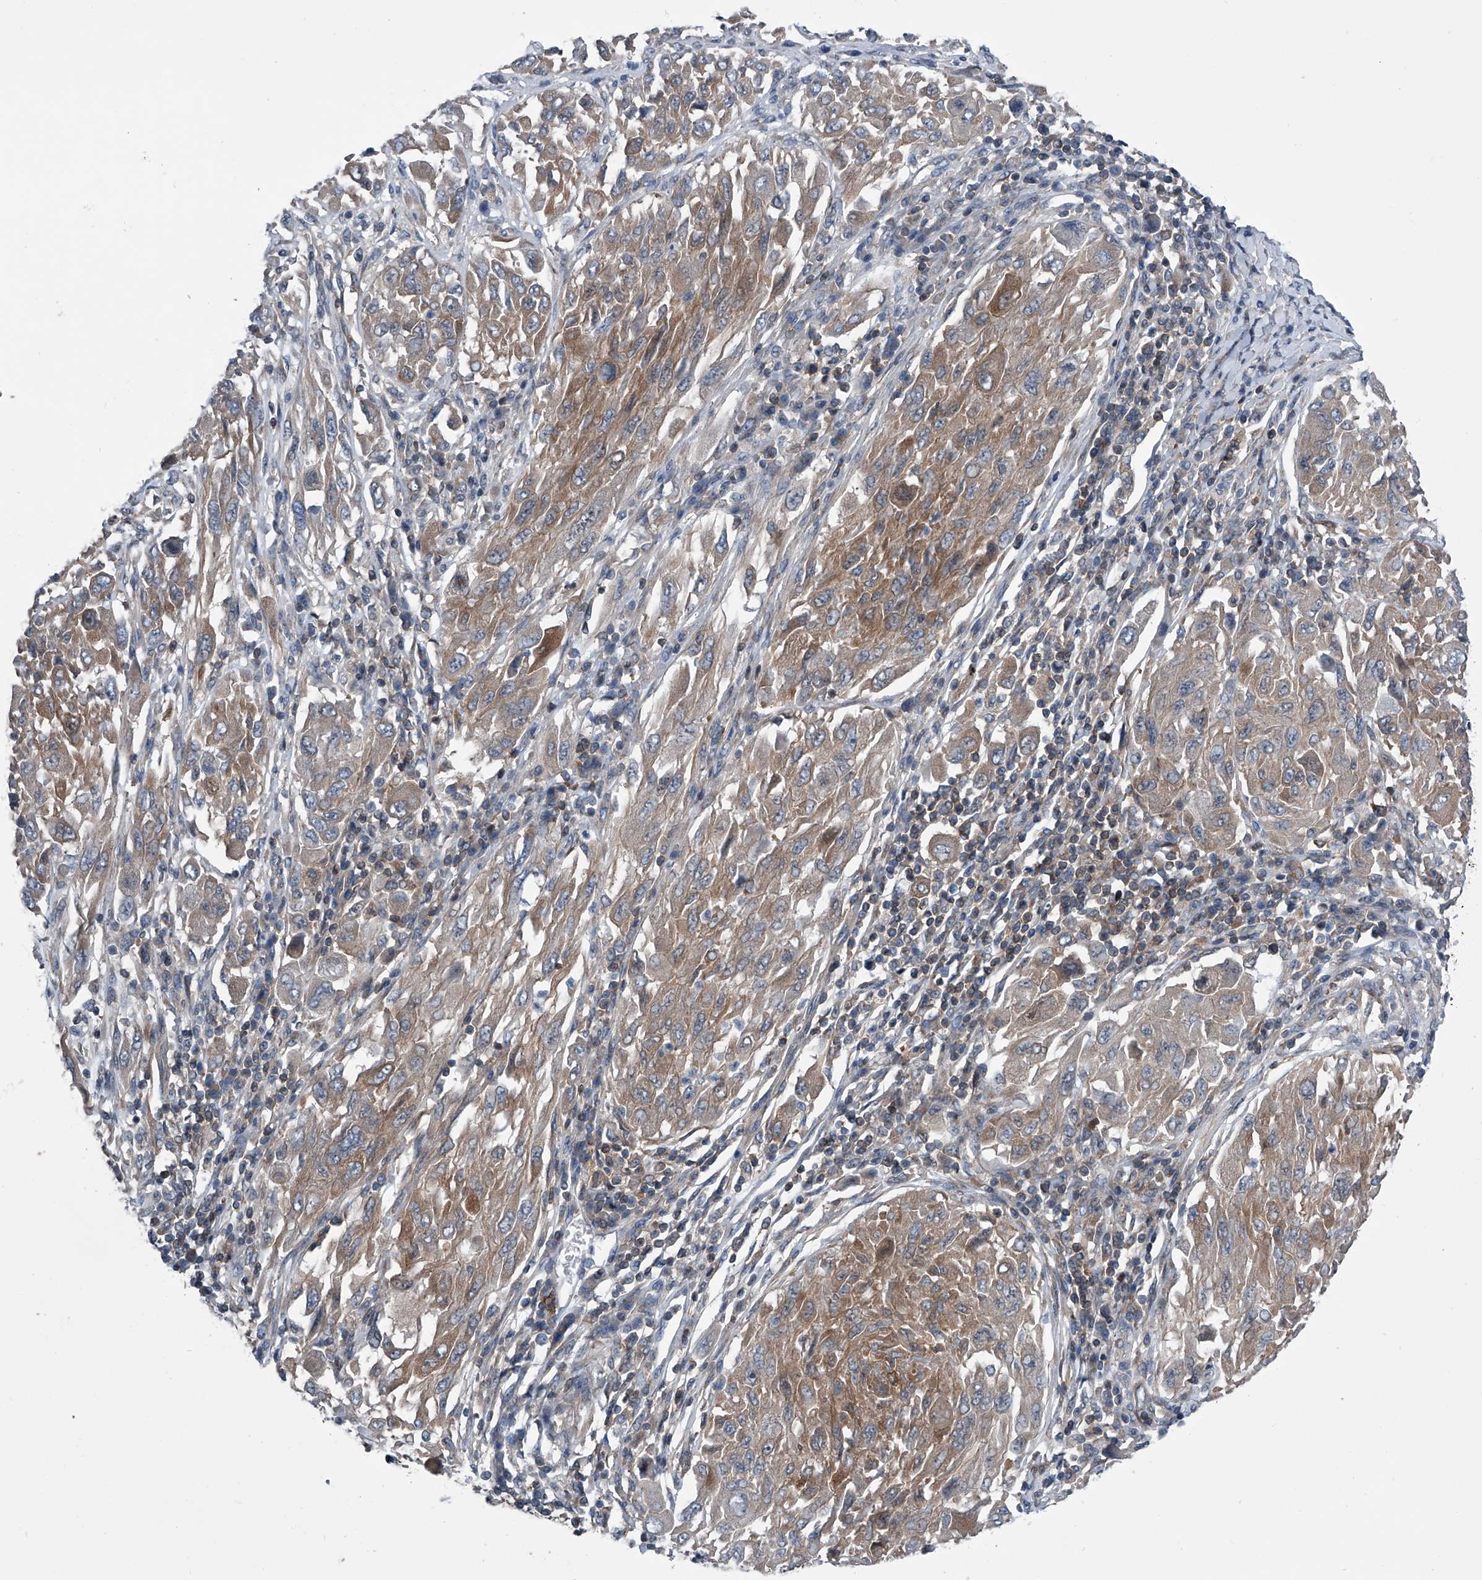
{"staining": {"intensity": "moderate", "quantity": ">75%", "location": "cytoplasmic/membranous"}, "tissue": "melanoma", "cell_type": "Tumor cells", "image_type": "cancer", "snomed": [{"axis": "morphology", "description": "Malignant melanoma, NOS"}, {"axis": "topography", "description": "Skin"}], "caption": "A brown stain labels moderate cytoplasmic/membranous positivity of a protein in malignant melanoma tumor cells.", "gene": "PPP2R5D", "patient": {"sex": "female", "age": 91}}